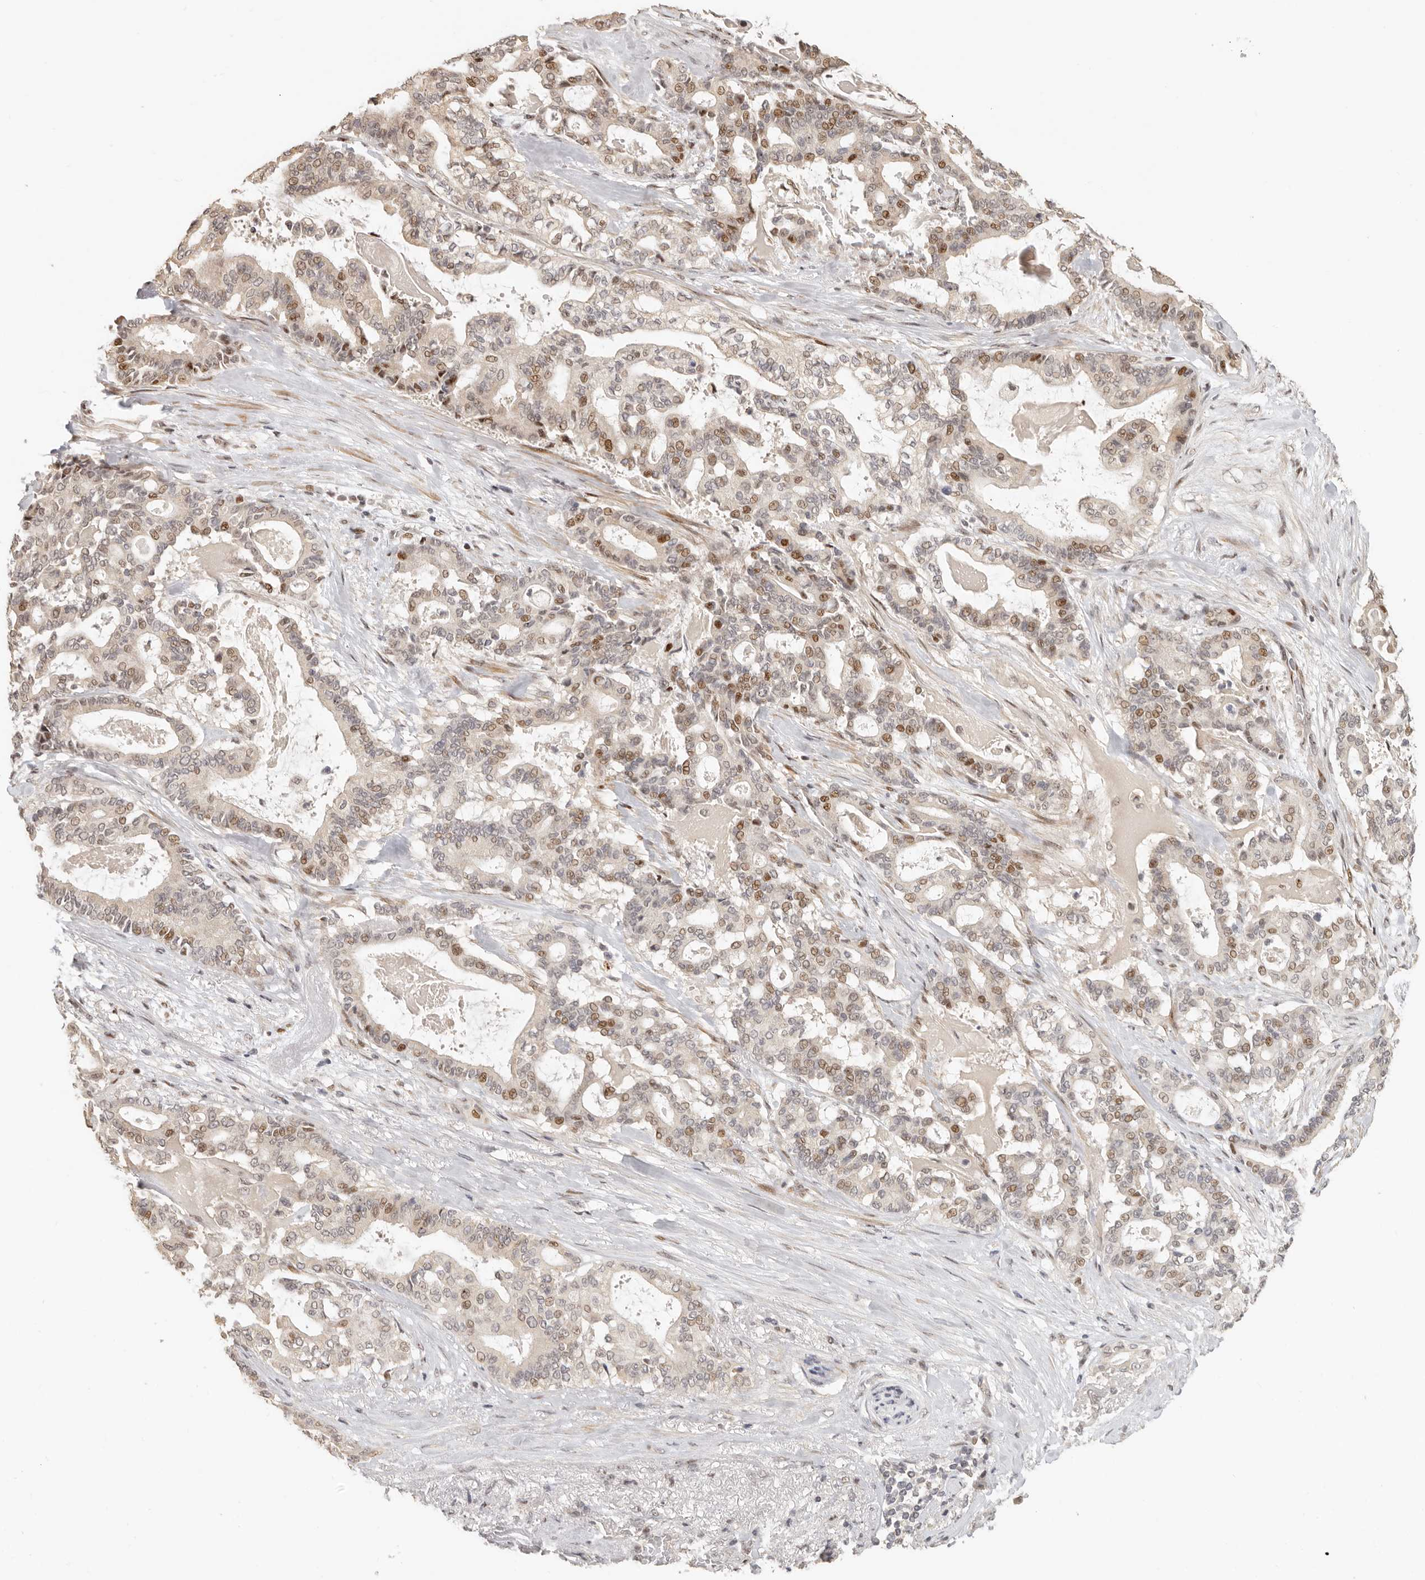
{"staining": {"intensity": "moderate", "quantity": "25%-75%", "location": "nuclear"}, "tissue": "pancreatic cancer", "cell_type": "Tumor cells", "image_type": "cancer", "snomed": [{"axis": "morphology", "description": "Adenocarcinoma, NOS"}, {"axis": "topography", "description": "Pancreas"}], "caption": "Protein expression analysis of human adenocarcinoma (pancreatic) reveals moderate nuclear staining in approximately 25%-75% of tumor cells. The staining is performed using DAB brown chromogen to label protein expression. The nuclei are counter-stained blue using hematoxylin.", "gene": "GPBP1L1", "patient": {"sex": "male", "age": 63}}